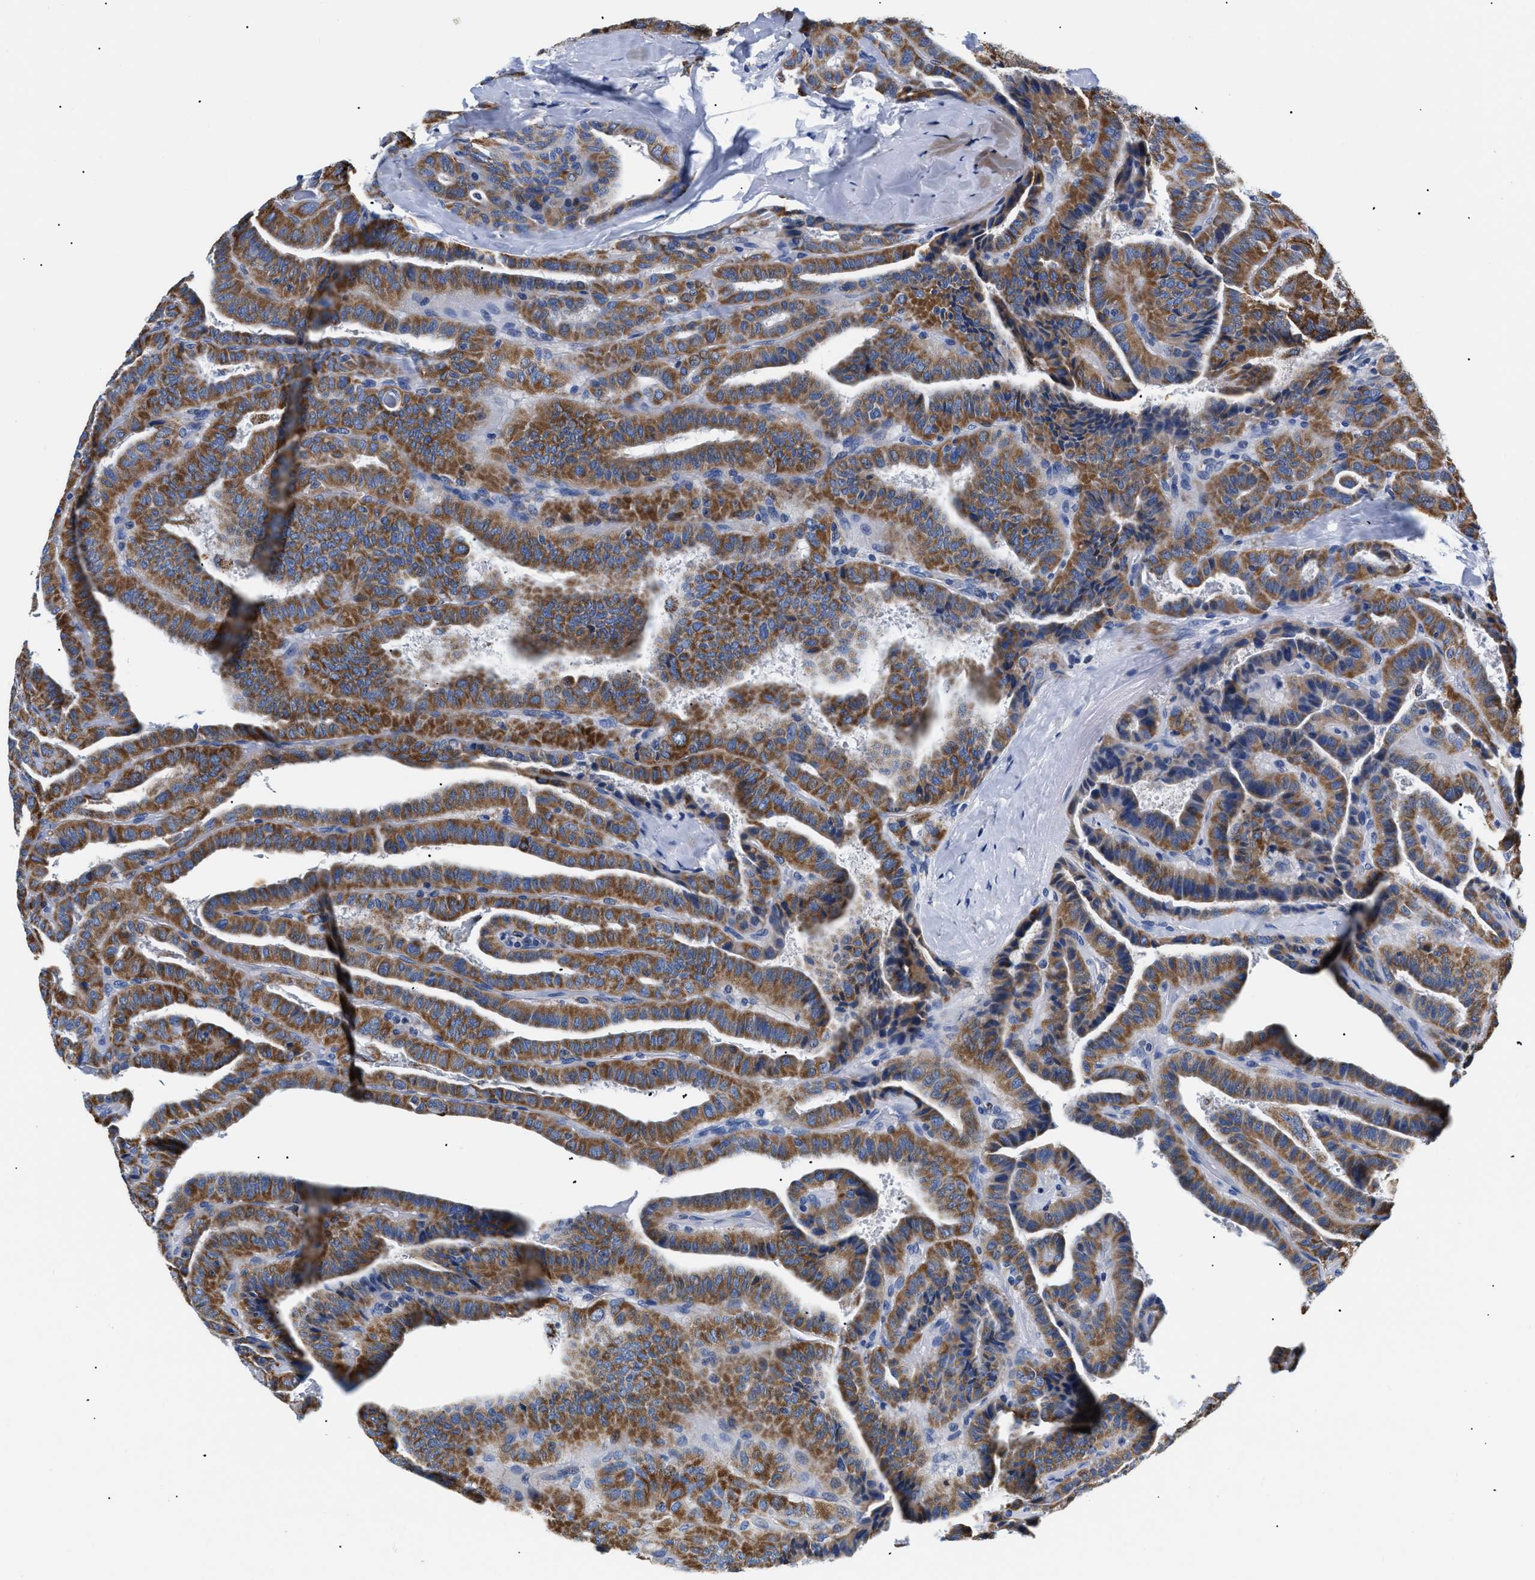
{"staining": {"intensity": "strong", "quantity": ">75%", "location": "cytoplasmic/membranous"}, "tissue": "thyroid cancer", "cell_type": "Tumor cells", "image_type": "cancer", "snomed": [{"axis": "morphology", "description": "Papillary adenocarcinoma, NOS"}, {"axis": "topography", "description": "Thyroid gland"}], "caption": "A brown stain labels strong cytoplasmic/membranous positivity of a protein in human thyroid cancer (papillary adenocarcinoma) tumor cells. Nuclei are stained in blue.", "gene": "GPR149", "patient": {"sex": "male", "age": 77}}